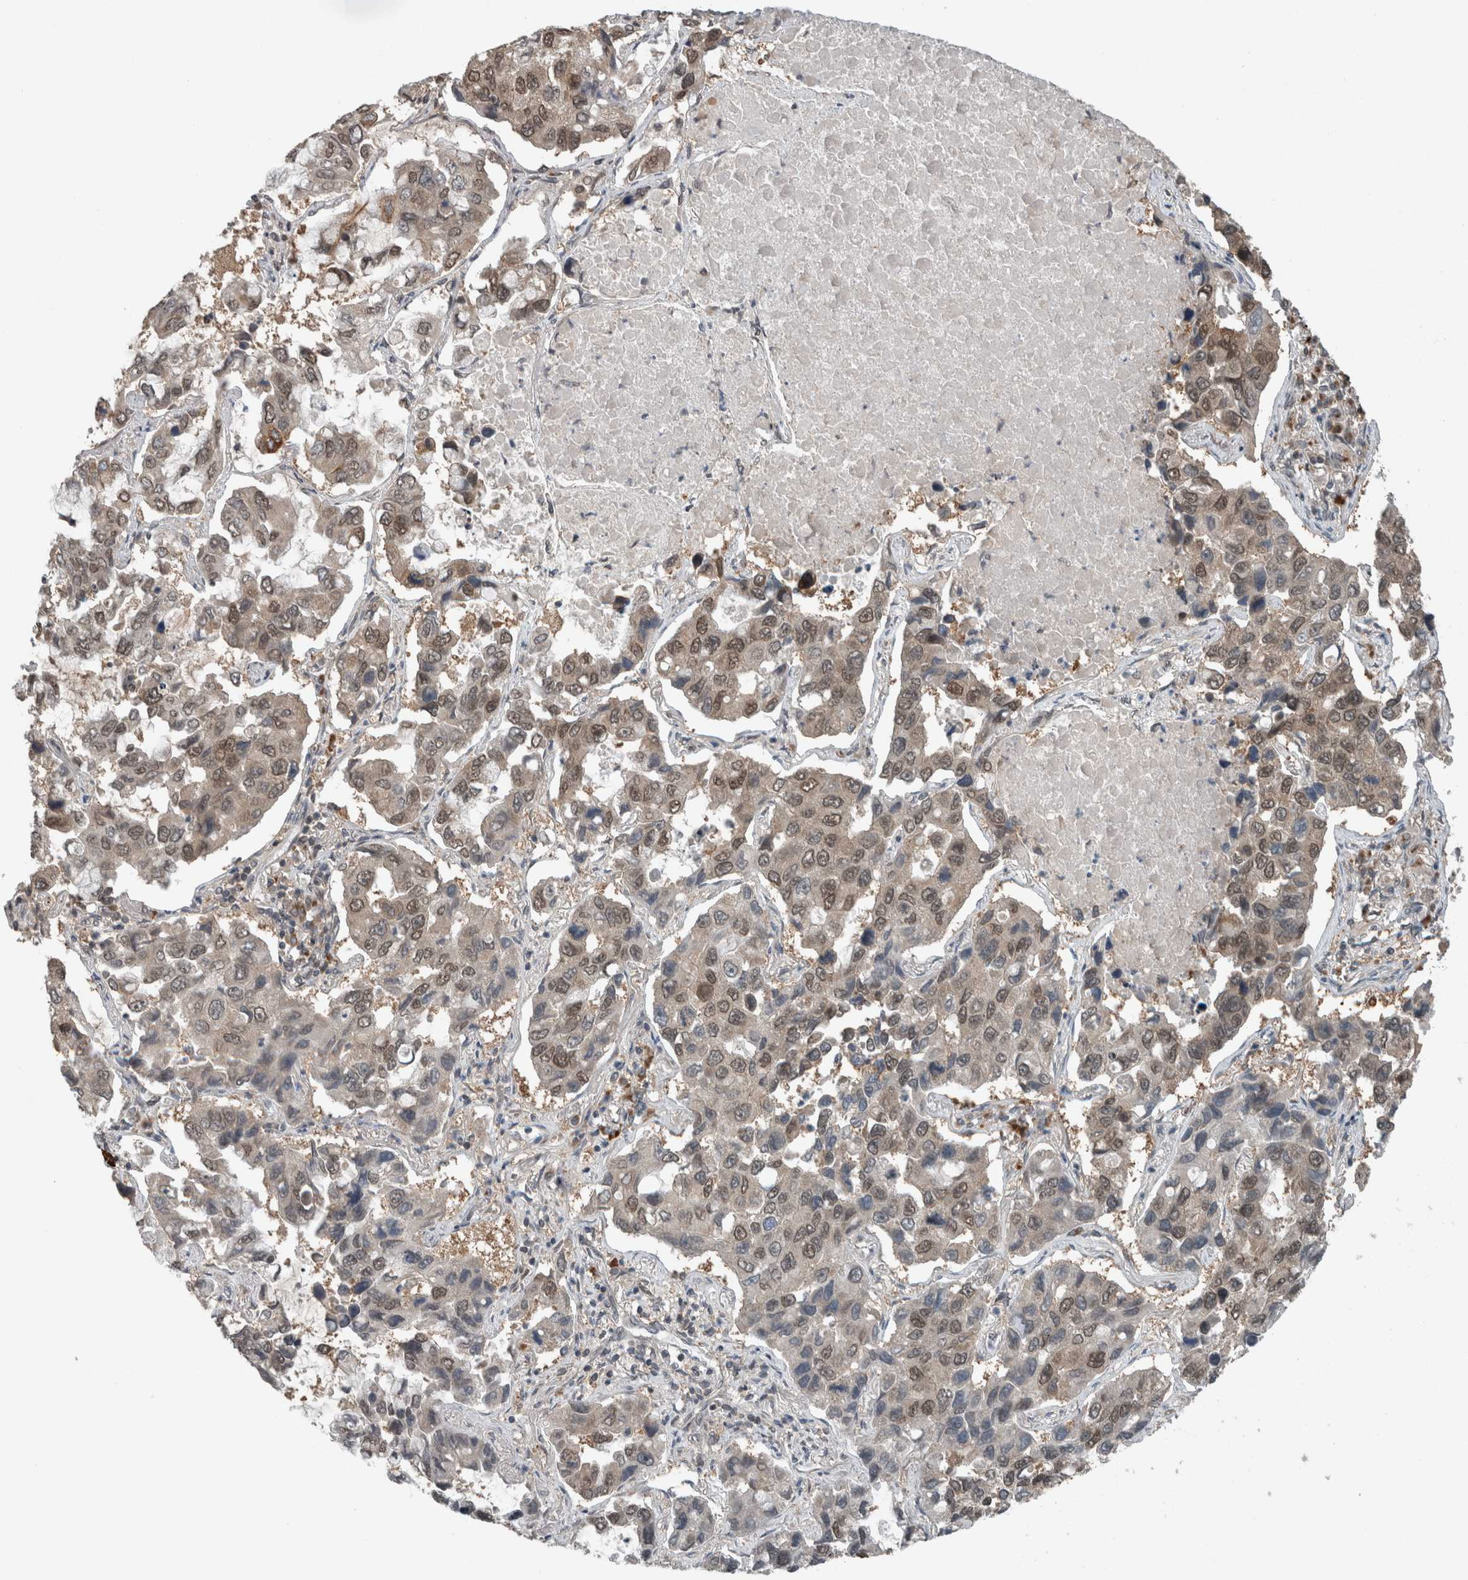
{"staining": {"intensity": "weak", "quantity": ">75%", "location": "nuclear"}, "tissue": "lung cancer", "cell_type": "Tumor cells", "image_type": "cancer", "snomed": [{"axis": "morphology", "description": "Adenocarcinoma, NOS"}, {"axis": "topography", "description": "Lung"}], "caption": "Human lung adenocarcinoma stained for a protein (brown) exhibits weak nuclear positive expression in about >75% of tumor cells.", "gene": "SPAG7", "patient": {"sex": "male", "age": 64}}